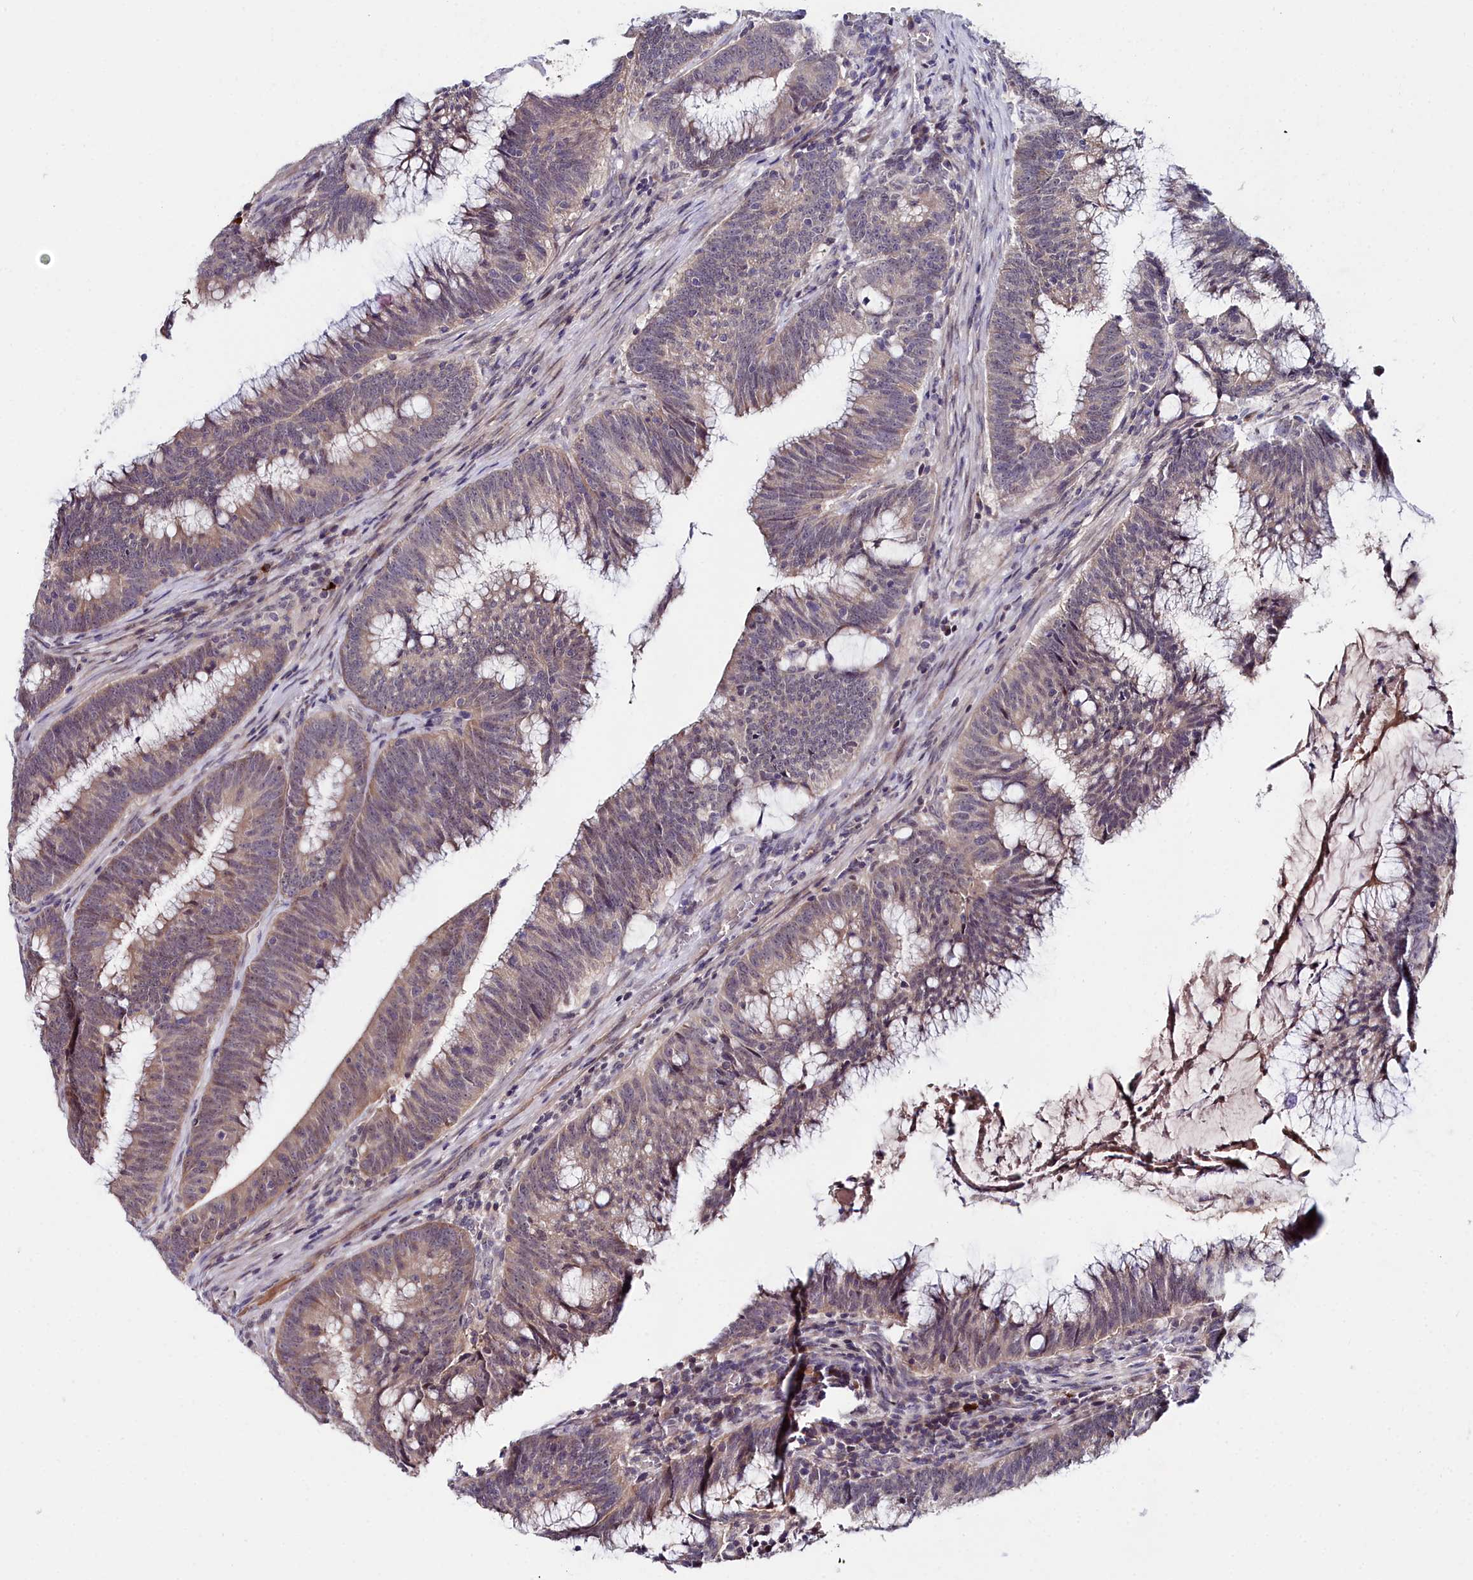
{"staining": {"intensity": "weak", "quantity": "25%-75%", "location": "nuclear"}, "tissue": "colorectal cancer", "cell_type": "Tumor cells", "image_type": "cancer", "snomed": [{"axis": "morphology", "description": "Adenocarcinoma, NOS"}, {"axis": "topography", "description": "Rectum"}], "caption": "The photomicrograph reveals a brown stain indicating the presence of a protein in the nuclear of tumor cells in colorectal cancer. (DAB (3,3'-diaminobenzidine) = brown stain, brightfield microscopy at high magnification).", "gene": "KCTD18", "patient": {"sex": "female", "age": 77}}